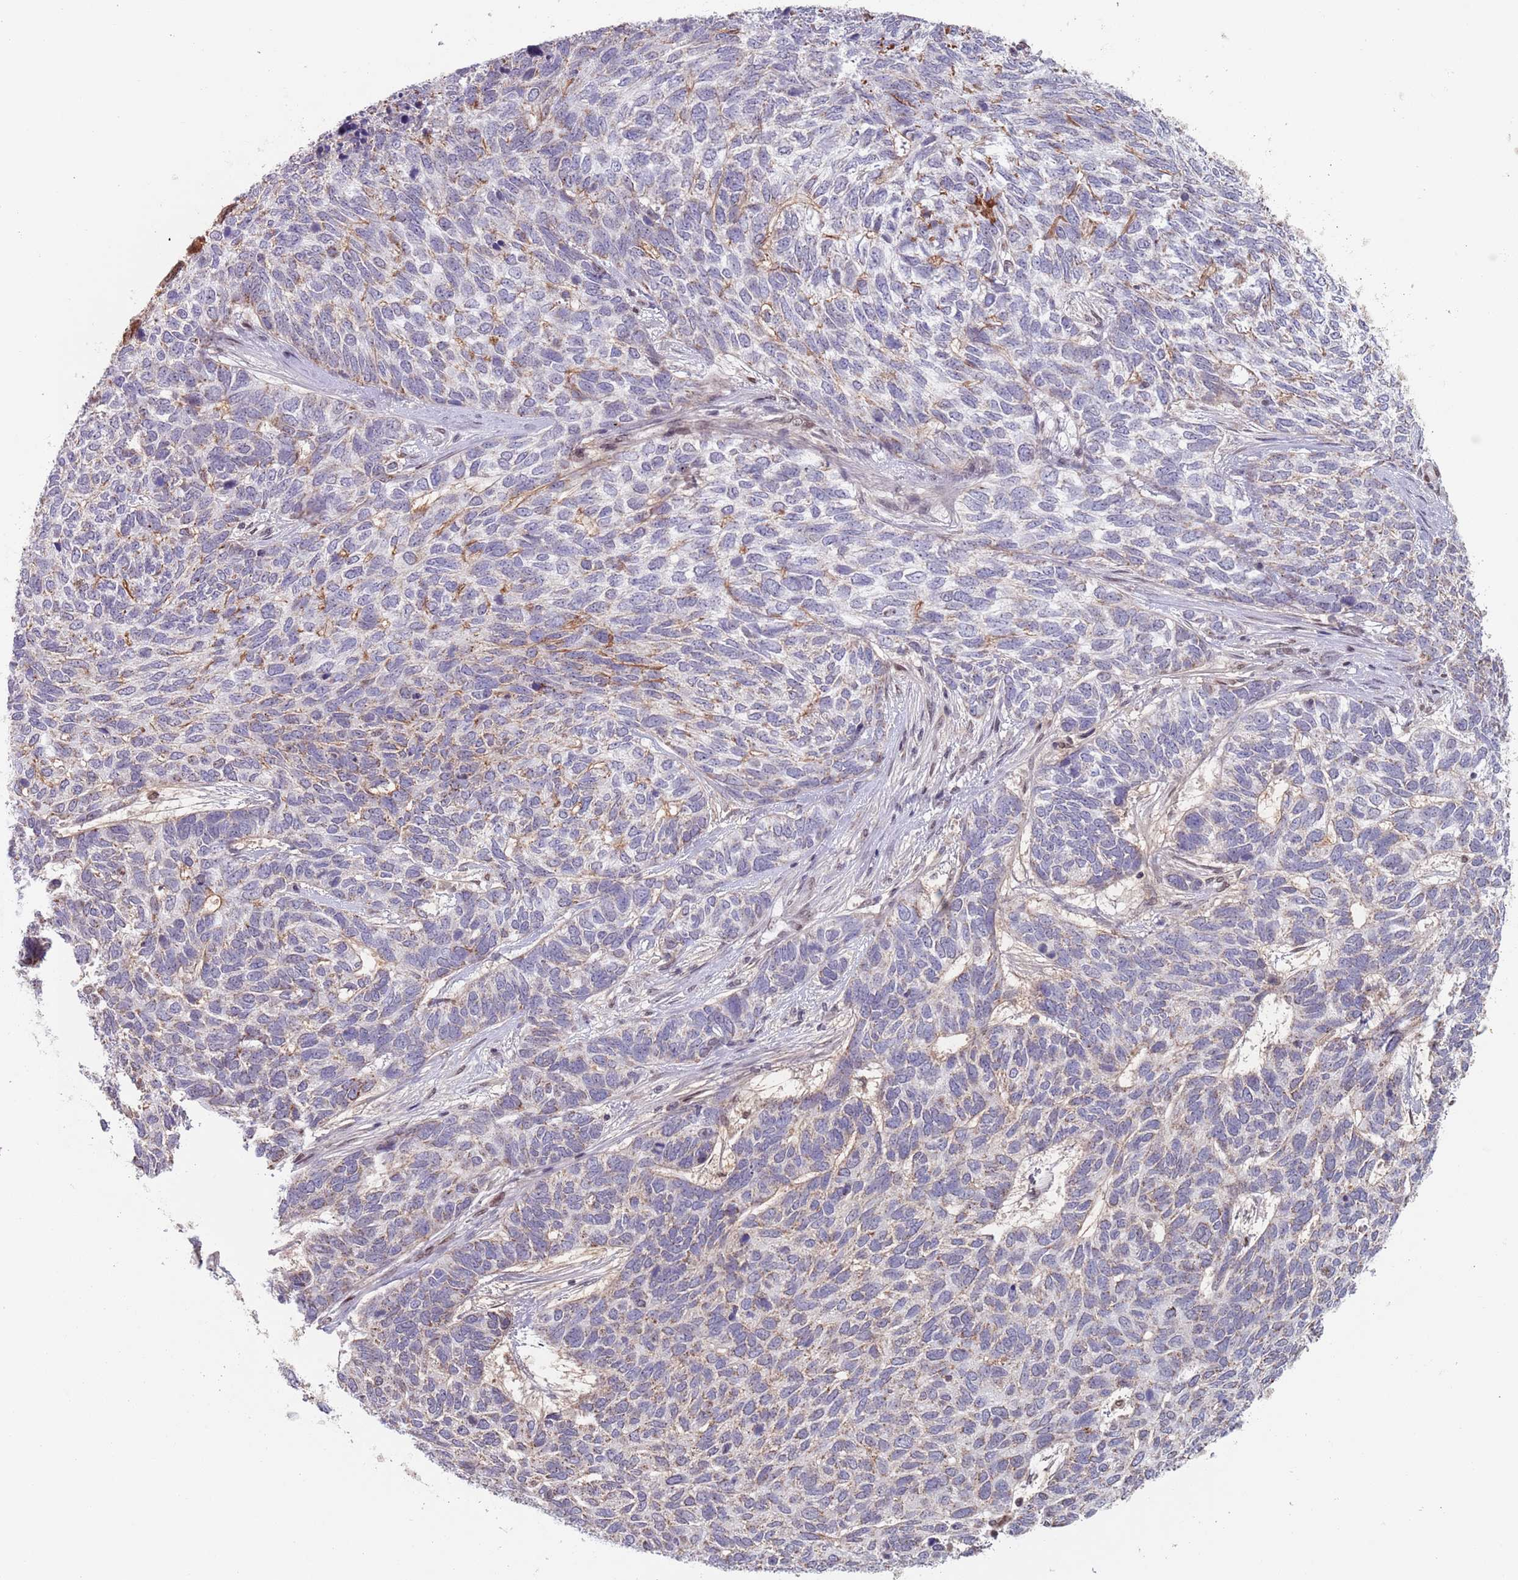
{"staining": {"intensity": "negative", "quantity": "none", "location": "none"}, "tissue": "skin cancer", "cell_type": "Tumor cells", "image_type": "cancer", "snomed": [{"axis": "morphology", "description": "Basal cell carcinoma"}, {"axis": "topography", "description": "Skin"}], "caption": "Immunohistochemistry histopathology image of human basal cell carcinoma (skin) stained for a protein (brown), which displays no staining in tumor cells.", "gene": "MFSD12", "patient": {"sex": "female", "age": 65}}